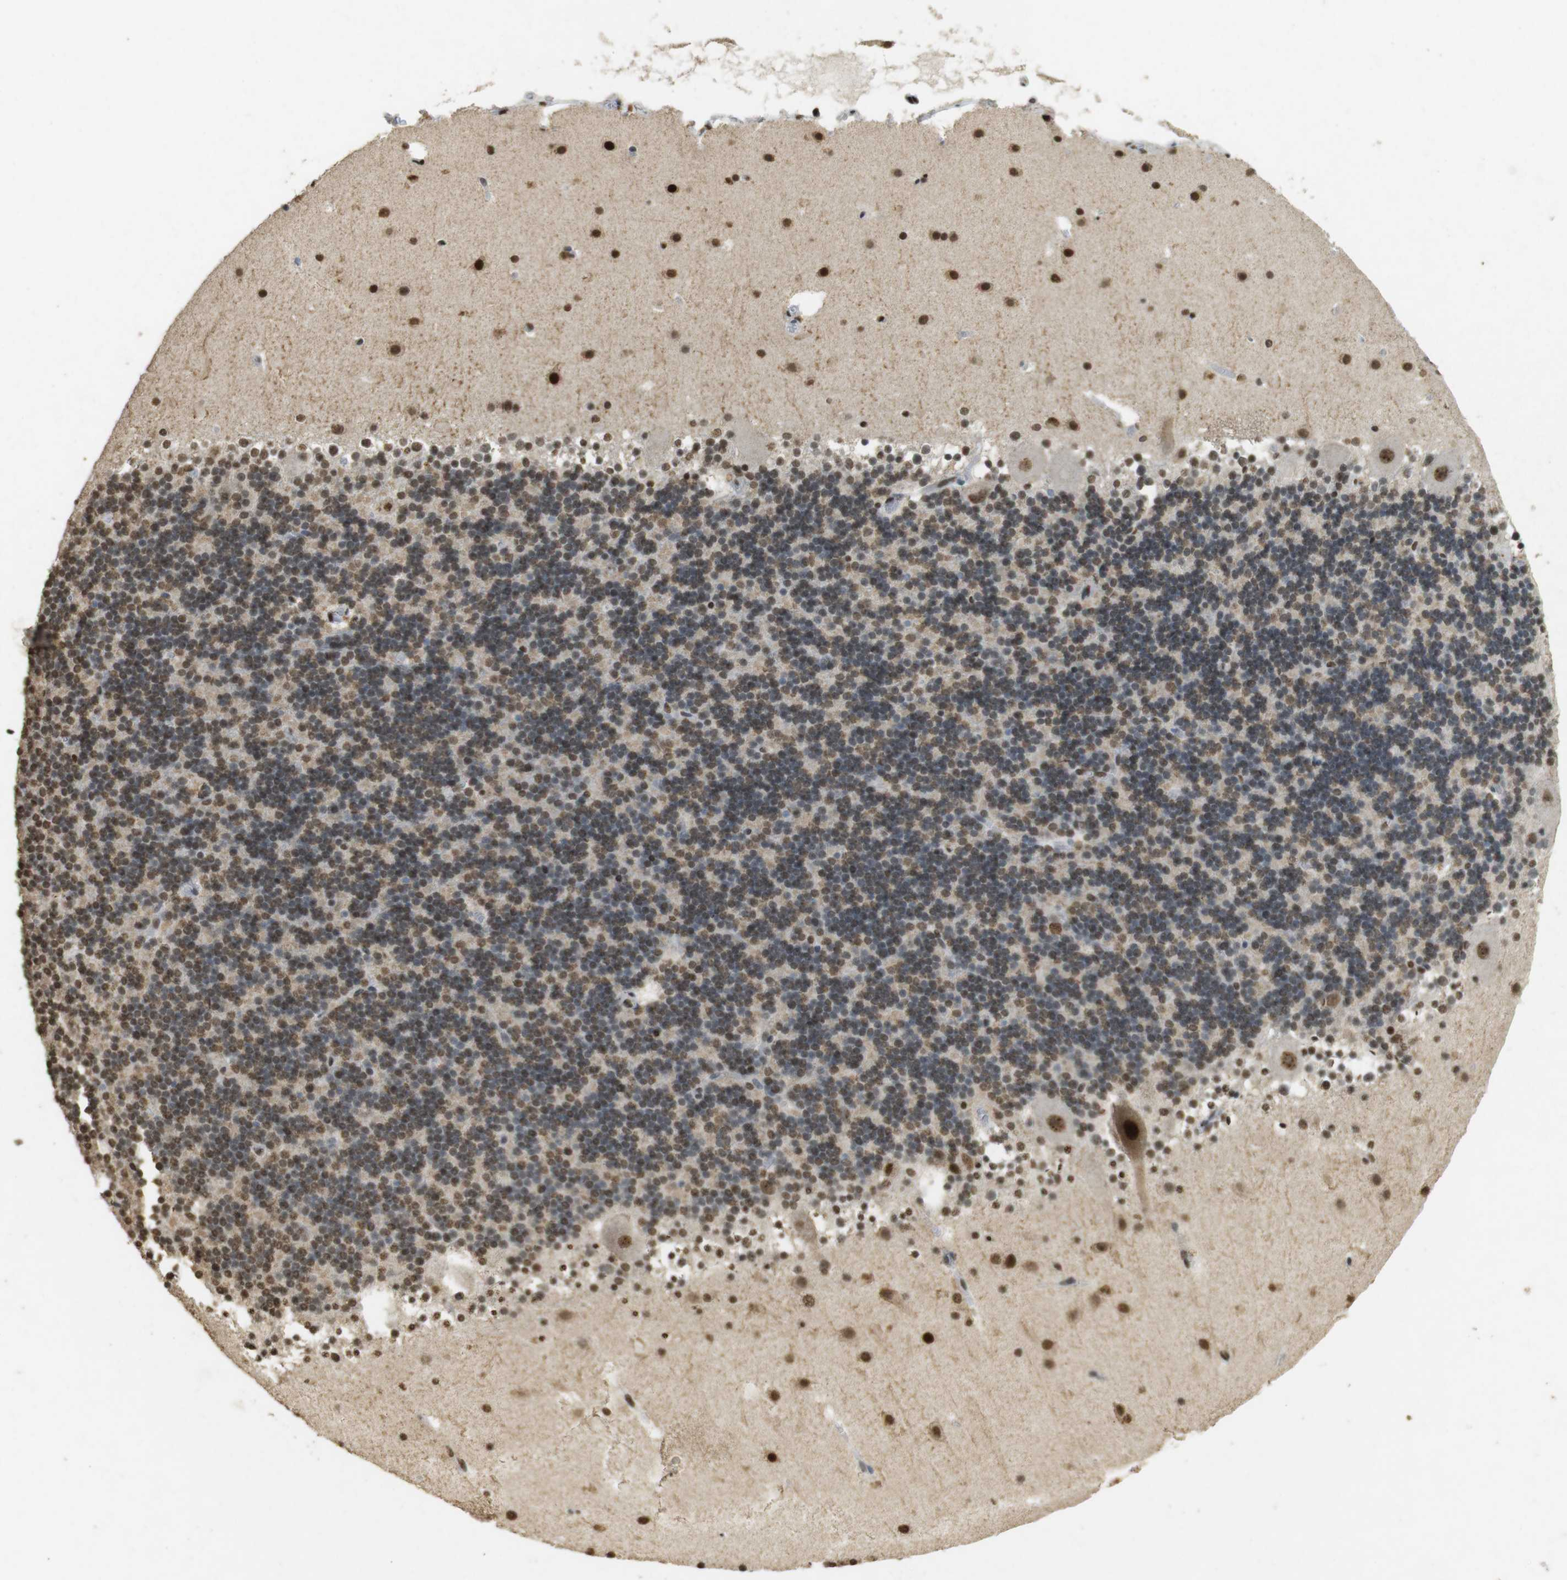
{"staining": {"intensity": "moderate", "quantity": ">75%", "location": "nuclear"}, "tissue": "cerebellum", "cell_type": "Cells in granular layer", "image_type": "normal", "snomed": [{"axis": "morphology", "description": "Normal tissue, NOS"}, {"axis": "topography", "description": "Cerebellum"}], "caption": "High-magnification brightfield microscopy of normal cerebellum stained with DAB (3,3'-diaminobenzidine) (brown) and counterstained with hematoxylin (blue). cells in granular layer exhibit moderate nuclear positivity is appreciated in approximately>75% of cells. The protein of interest is stained brown, and the nuclei are stained in blue (DAB IHC with brightfield microscopy, high magnification).", "gene": "GATA4", "patient": {"sex": "male", "age": 45}}